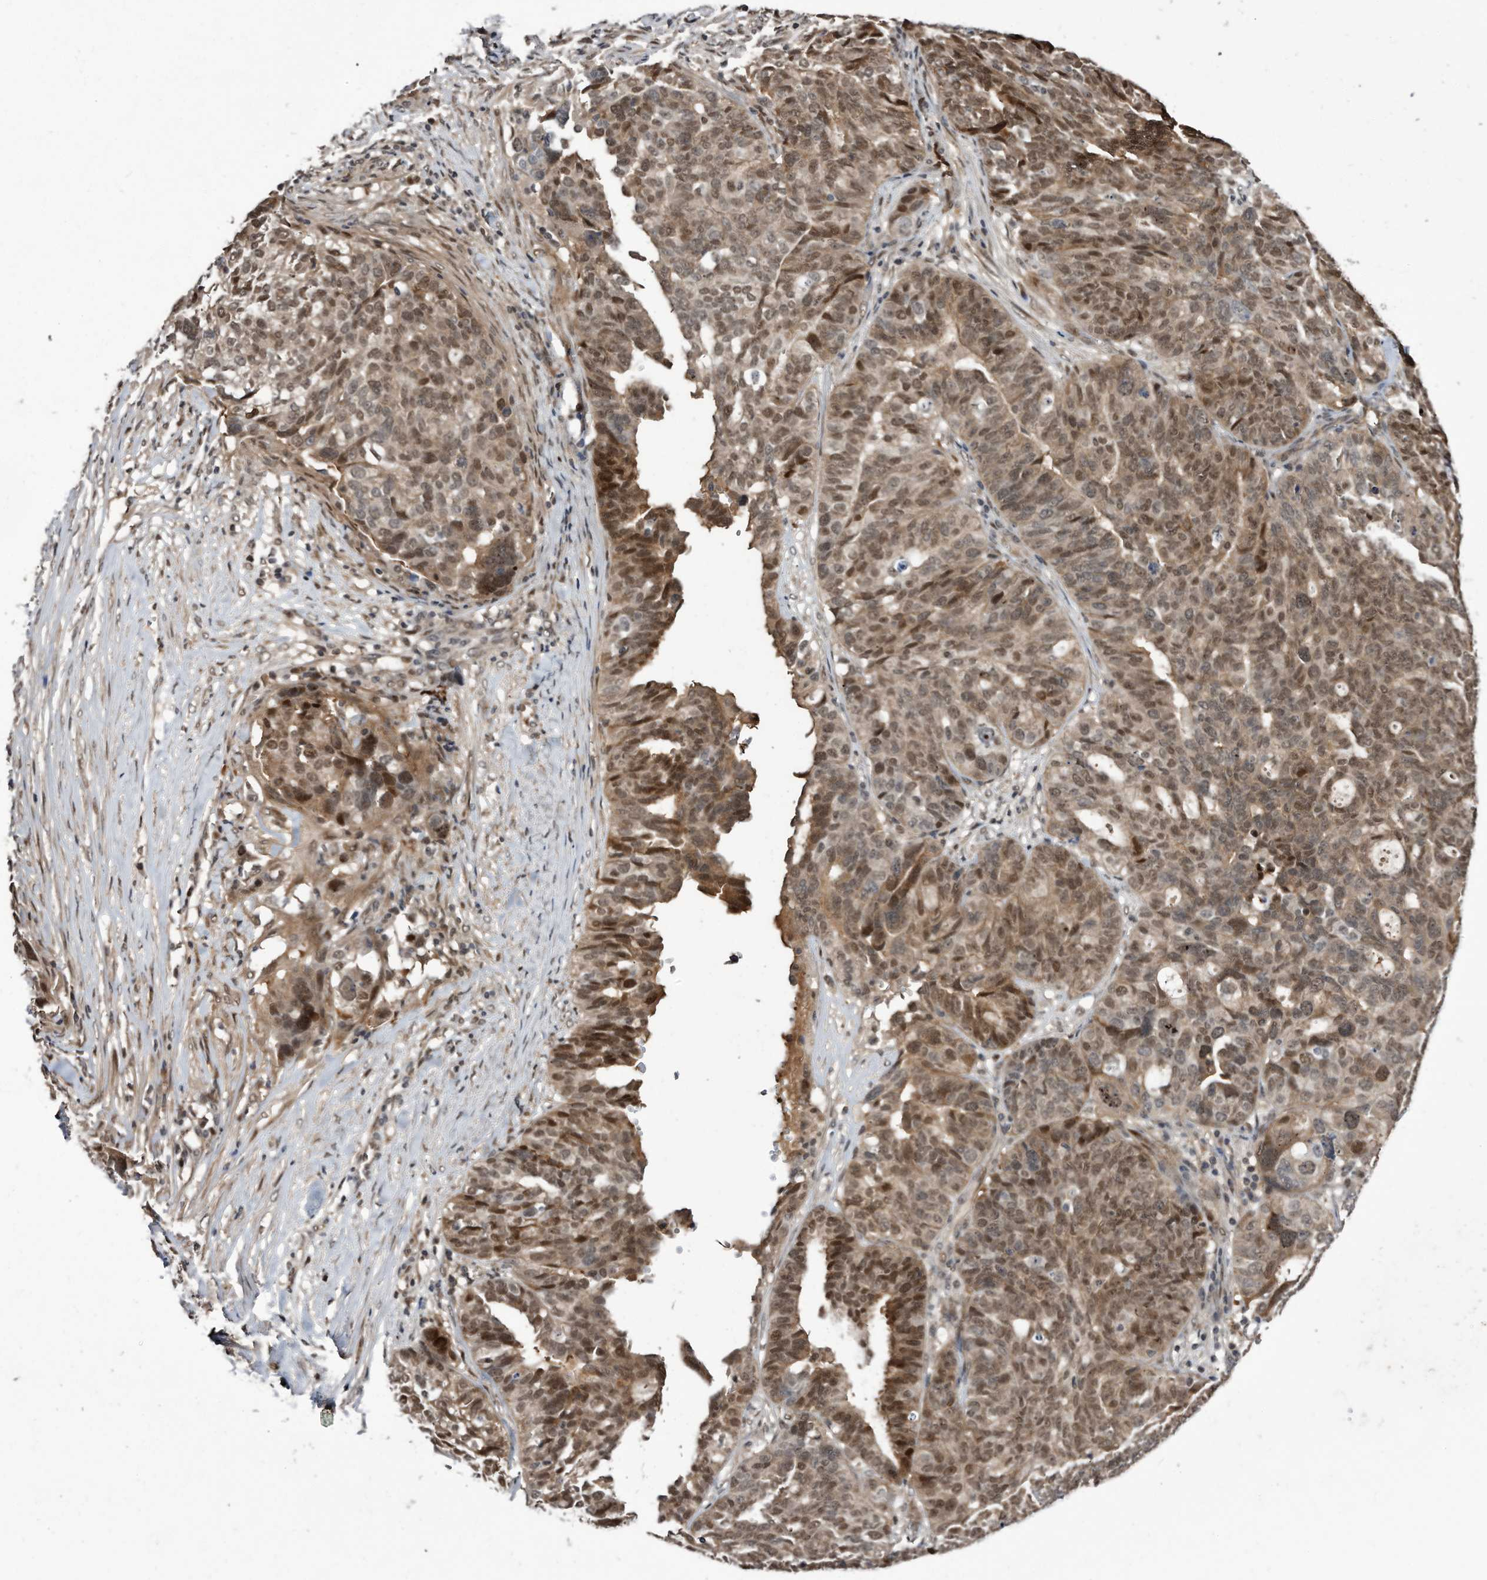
{"staining": {"intensity": "moderate", "quantity": ">75%", "location": "cytoplasmic/membranous,nuclear"}, "tissue": "ovarian cancer", "cell_type": "Tumor cells", "image_type": "cancer", "snomed": [{"axis": "morphology", "description": "Cystadenocarcinoma, serous, NOS"}, {"axis": "topography", "description": "Ovary"}], "caption": "Immunohistochemical staining of human serous cystadenocarcinoma (ovarian) reveals medium levels of moderate cytoplasmic/membranous and nuclear protein staining in approximately >75% of tumor cells.", "gene": "RAD23B", "patient": {"sex": "female", "age": 59}}